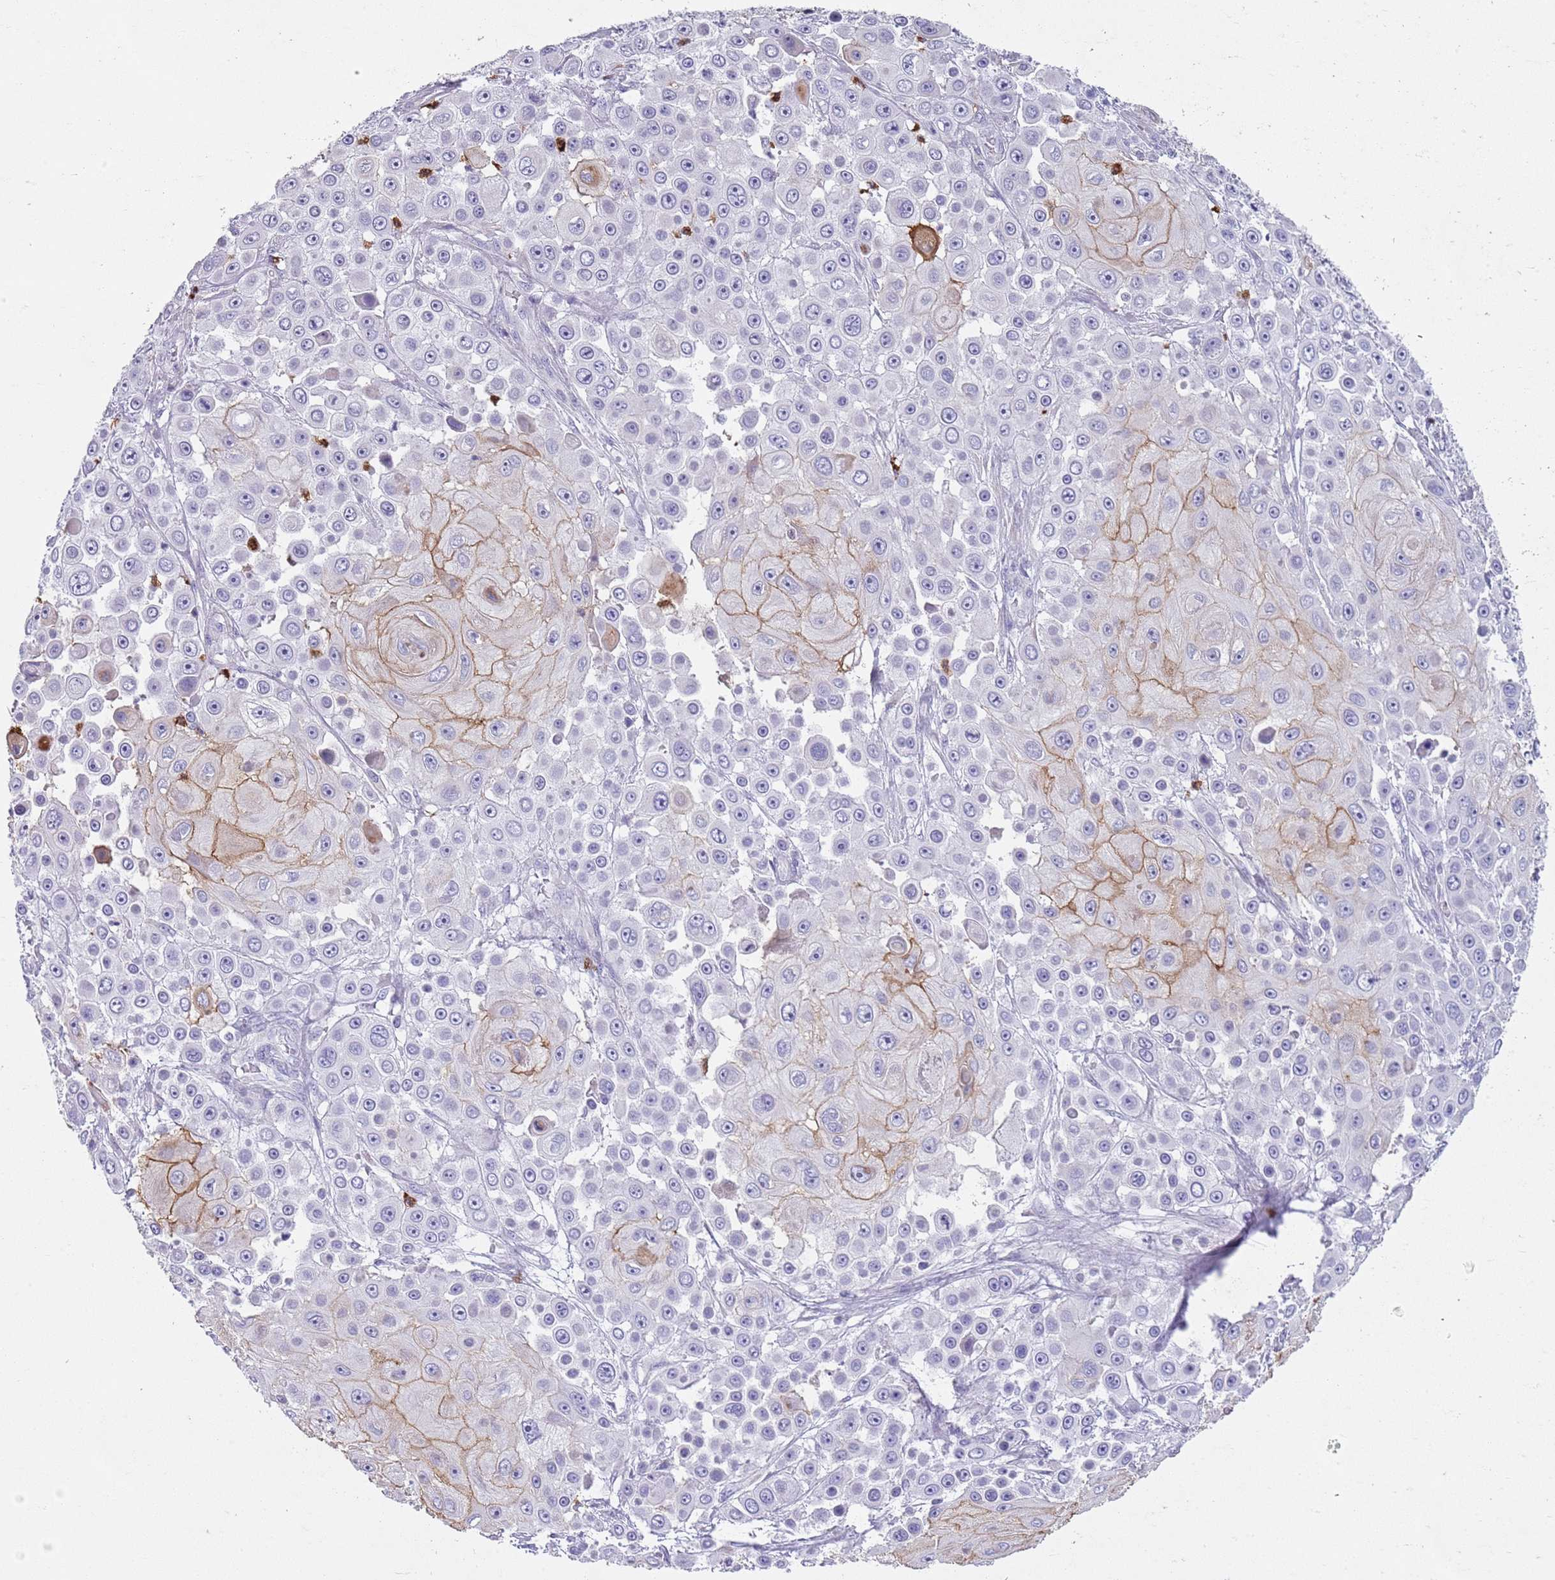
{"staining": {"intensity": "moderate", "quantity": "<25%", "location": "cytoplasmic/membranous"}, "tissue": "skin cancer", "cell_type": "Tumor cells", "image_type": "cancer", "snomed": [{"axis": "morphology", "description": "Squamous cell carcinoma, NOS"}, {"axis": "topography", "description": "Skin"}], "caption": "Immunohistochemical staining of skin cancer shows low levels of moderate cytoplasmic/membranous staining in about <25% of tumor cells.", "gene": "CD177", "patient": {"sex": "male", "age": 67}}